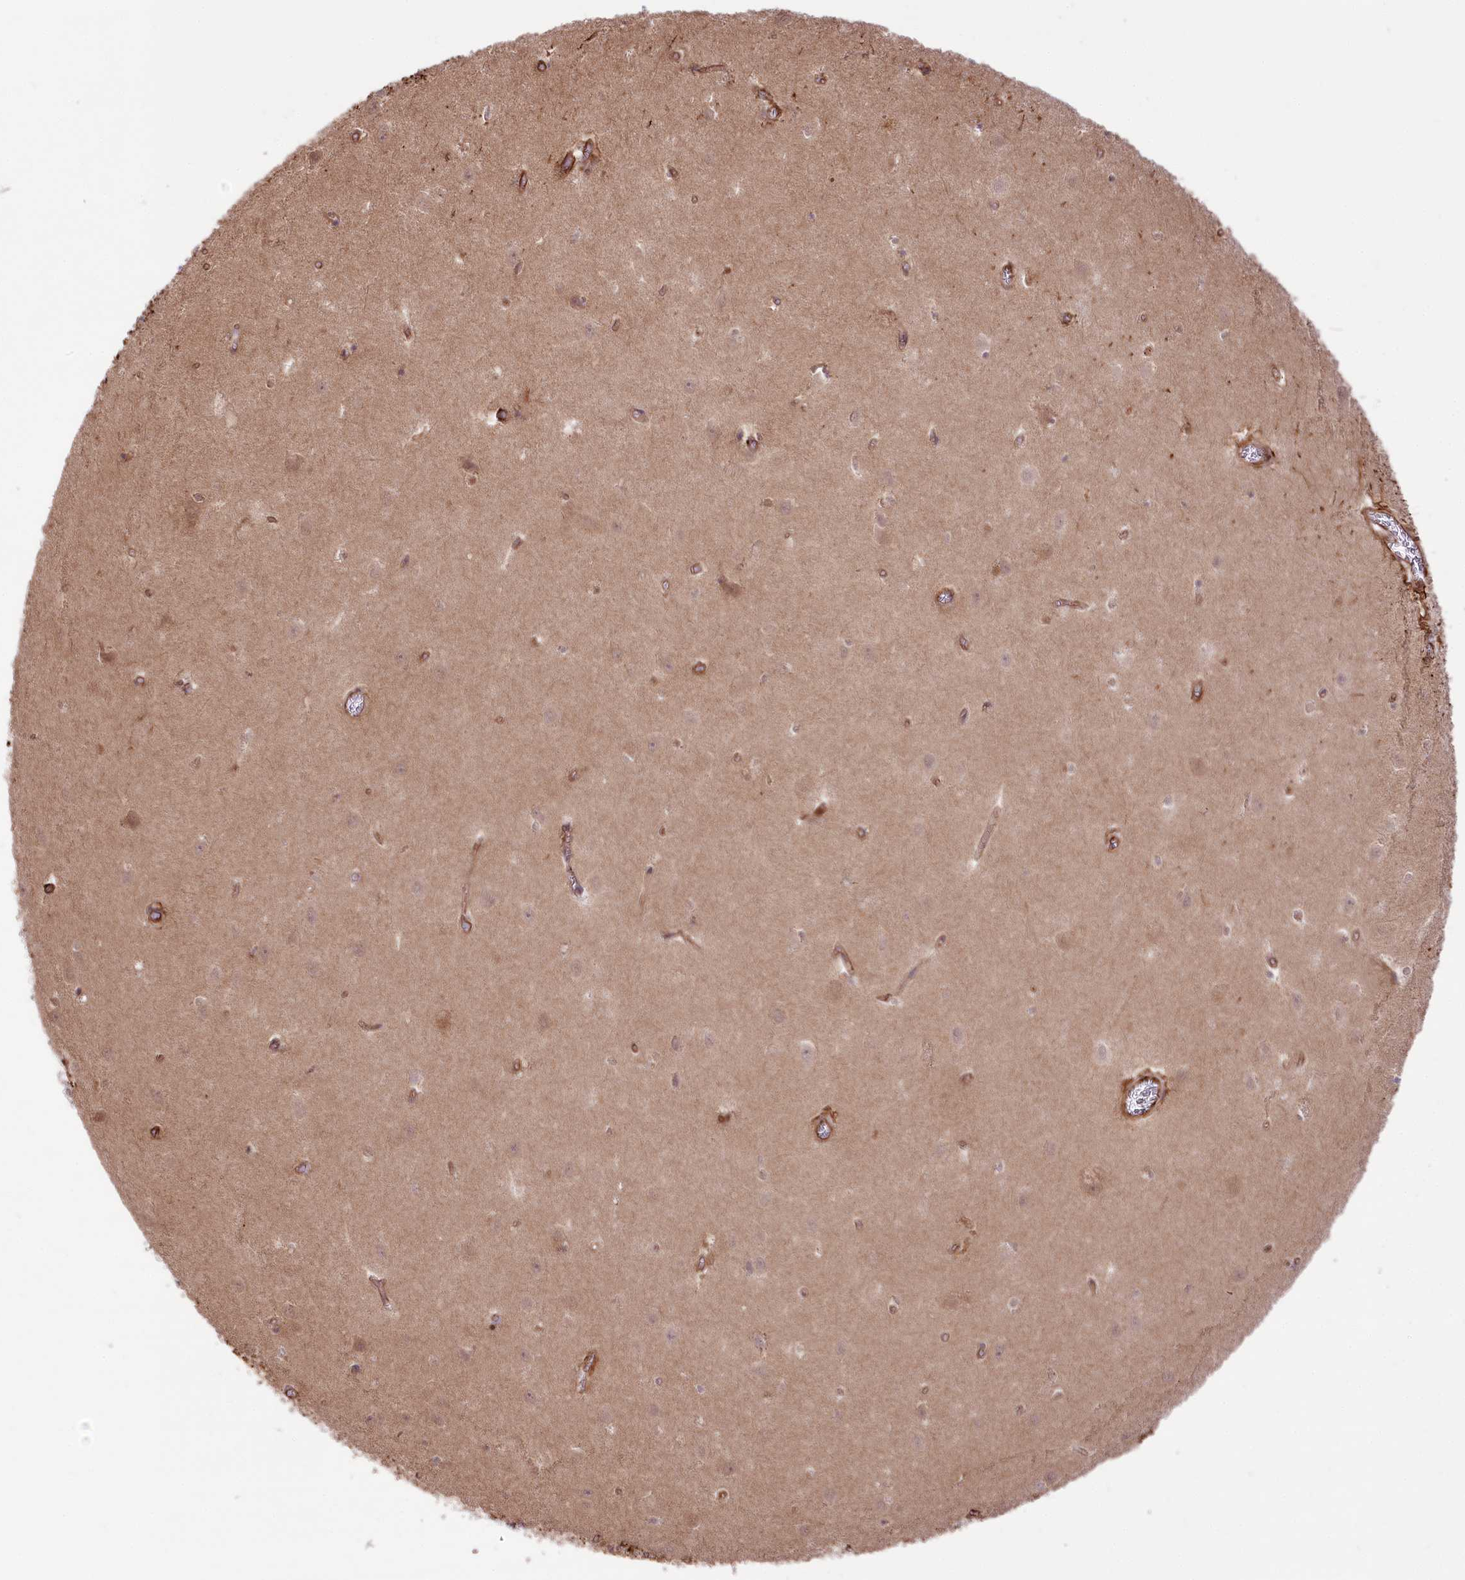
{"staining": {"intensity": "strong", "quantity": "<25%", "location": "cytoplasmic/membranous"}, "tissue": "hippocampus", "cell_type": "Glial cells", "image_type": "normal", "snomed": [{"axis": "morphology", "description": "Normal tissue, NOS"}, {"axis": "topography", "description": "Hippocampus"}], "caption": "An image showing strong cytoplasmic/membranous expression in about <25% of glial cells in normal hippocampus, as visualized by brown immunohistochemical staining.", "gene": "TTC1", "patient": {"sex": "female", "age": 64}}